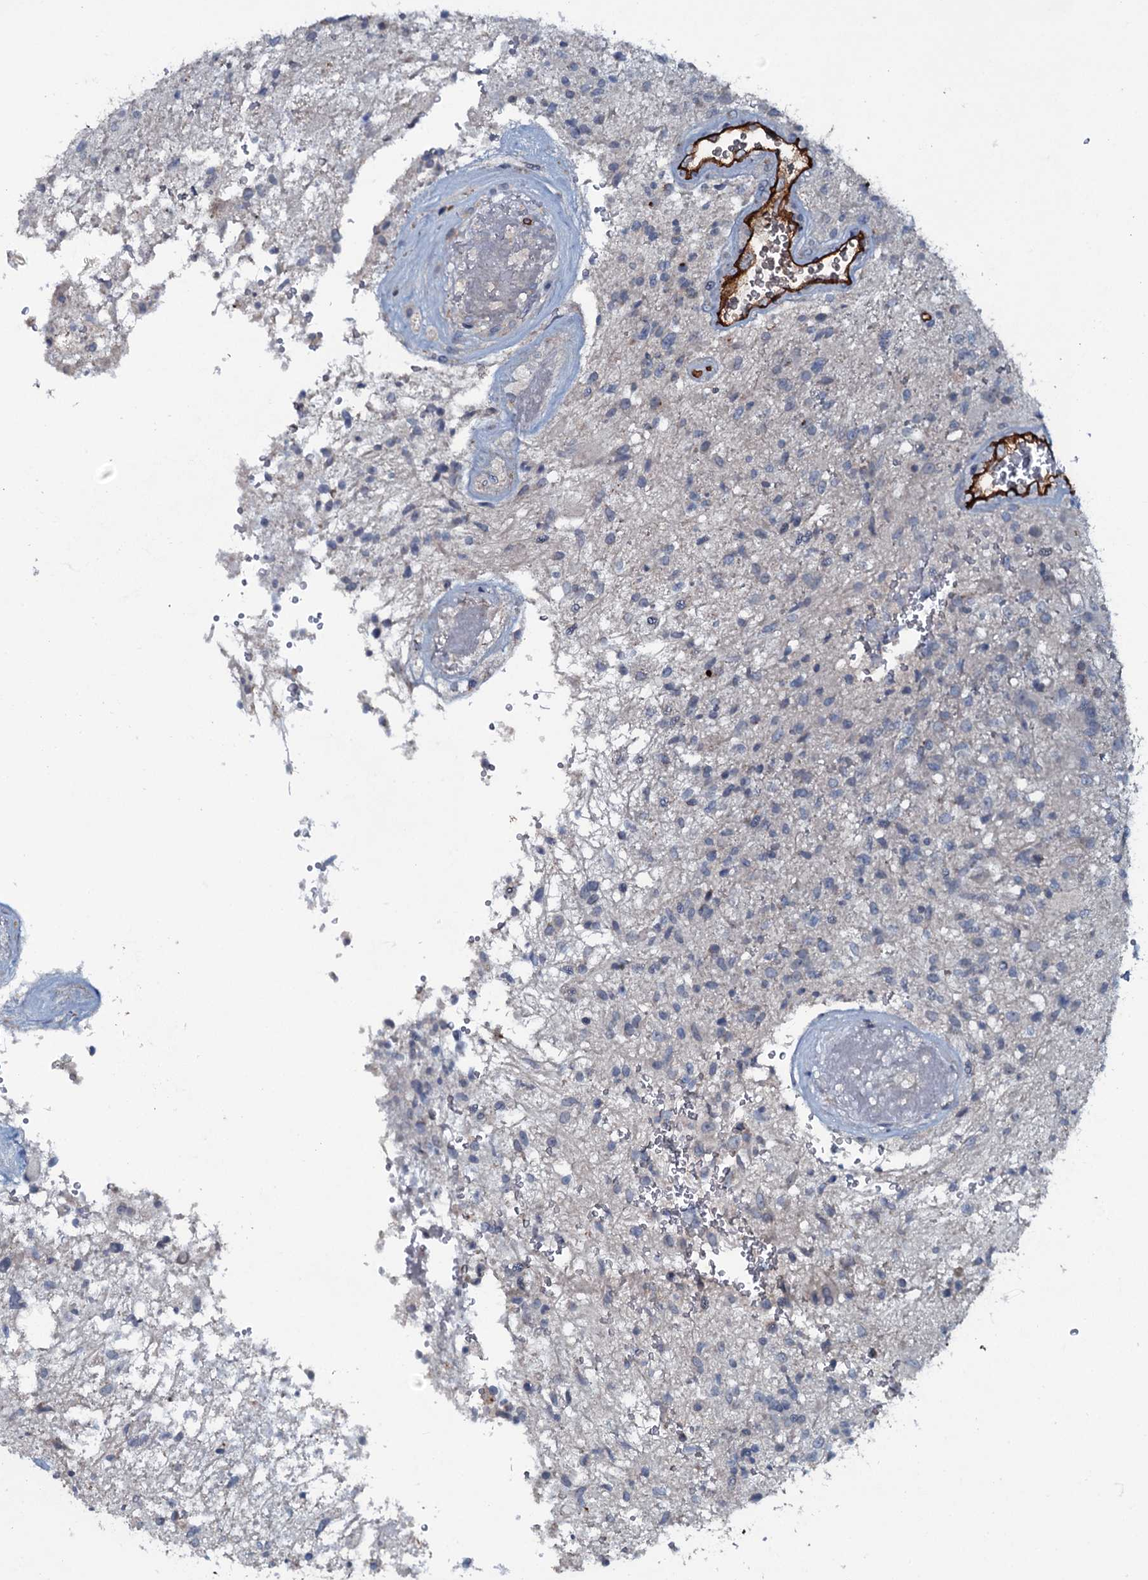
{"staining": {"intensity": "negative", "quantity": "none", "location": "none"}, "tissue": "glioma", "cell_type": "Tumor cells", "image_type": "cancer", "snomed": [{"axis": "morphology", "description": "Glioma, malignant, High grade"}, {"axis": "topography", "description": "Brain"}], "caption": "Immunohistochemical staining of malignant high-grade glioma exhibits no significant expression in tumor cells. (DAB immunohistochemistry, high magnification).", "gene": "CLEC14A", "patient": {"sex": "male", "age": 56}}